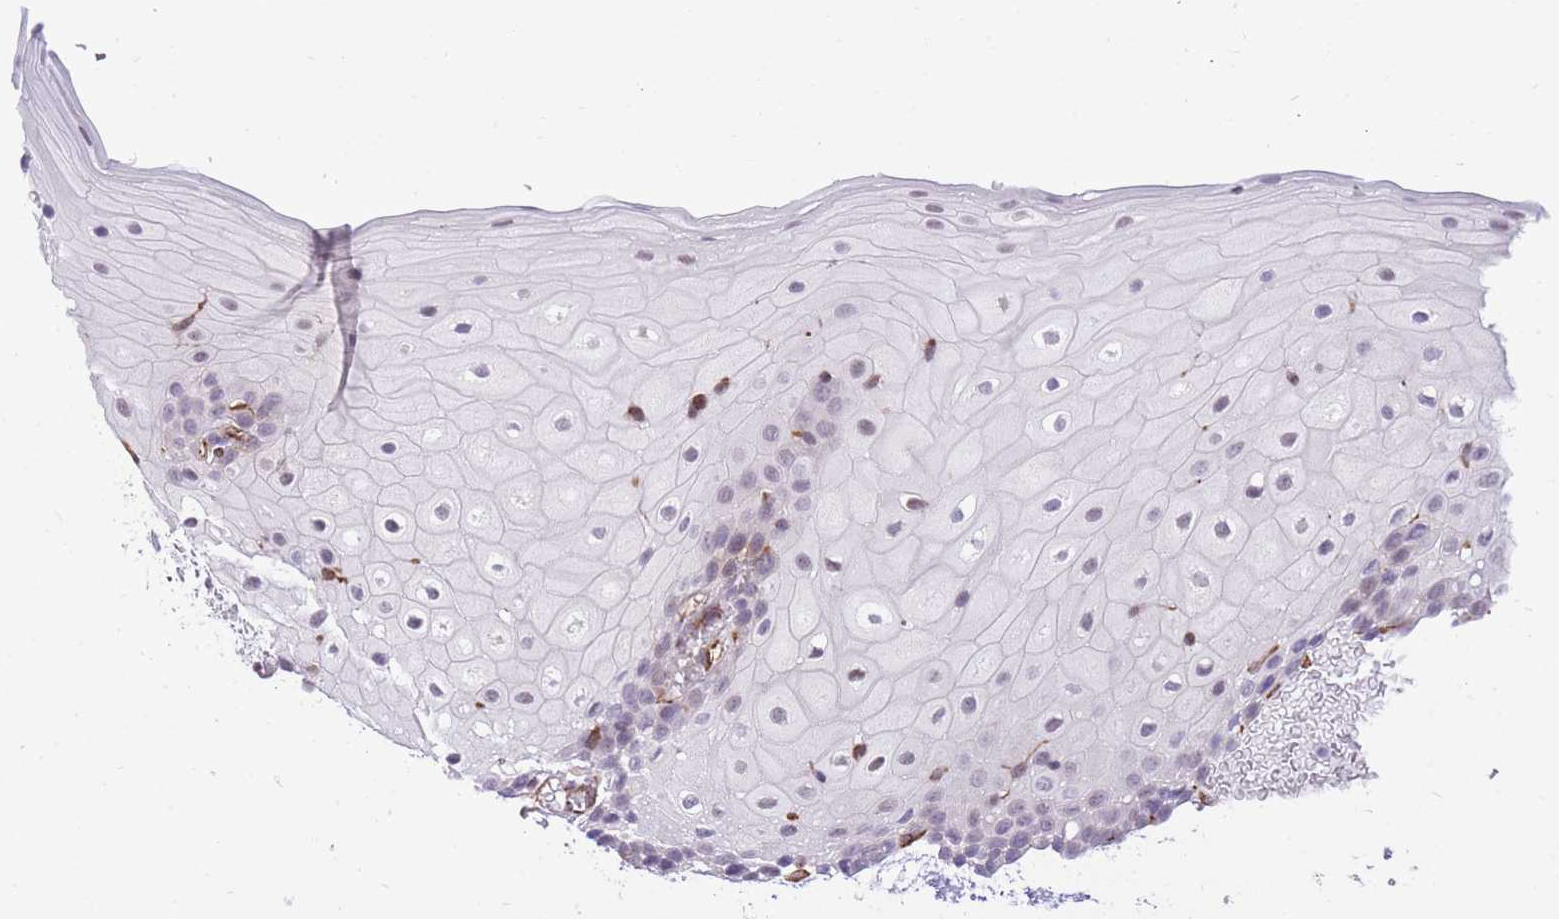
{"staining": {"intensity": "moderate", "quantity": "25%-75%", "location": "nuclear"}, "tissue": "oral mucosa", "cell_type": "Squamous epithelial cells", "image_type": "normal", "snomed": [{"axis": "morphology", "description": "Normal tissue, NOS"}, {"axis": "topography", "description": "Oral tissue"}], "caption": "Immunohistochemistry (DAB) staining of normal oral mucosa displays moderate nuclear protein positivity in approximately 25%-75% of squamous epithelial cells. The staining was performed using DAB (3,3'-diaminobenzidine) to visualize the protein expression in brown, while the nuclei were stained in blue with hematoxylin (Magnification: 20x).", "gene": "ELL", "patient": {"sex": "female", "age": 70}}